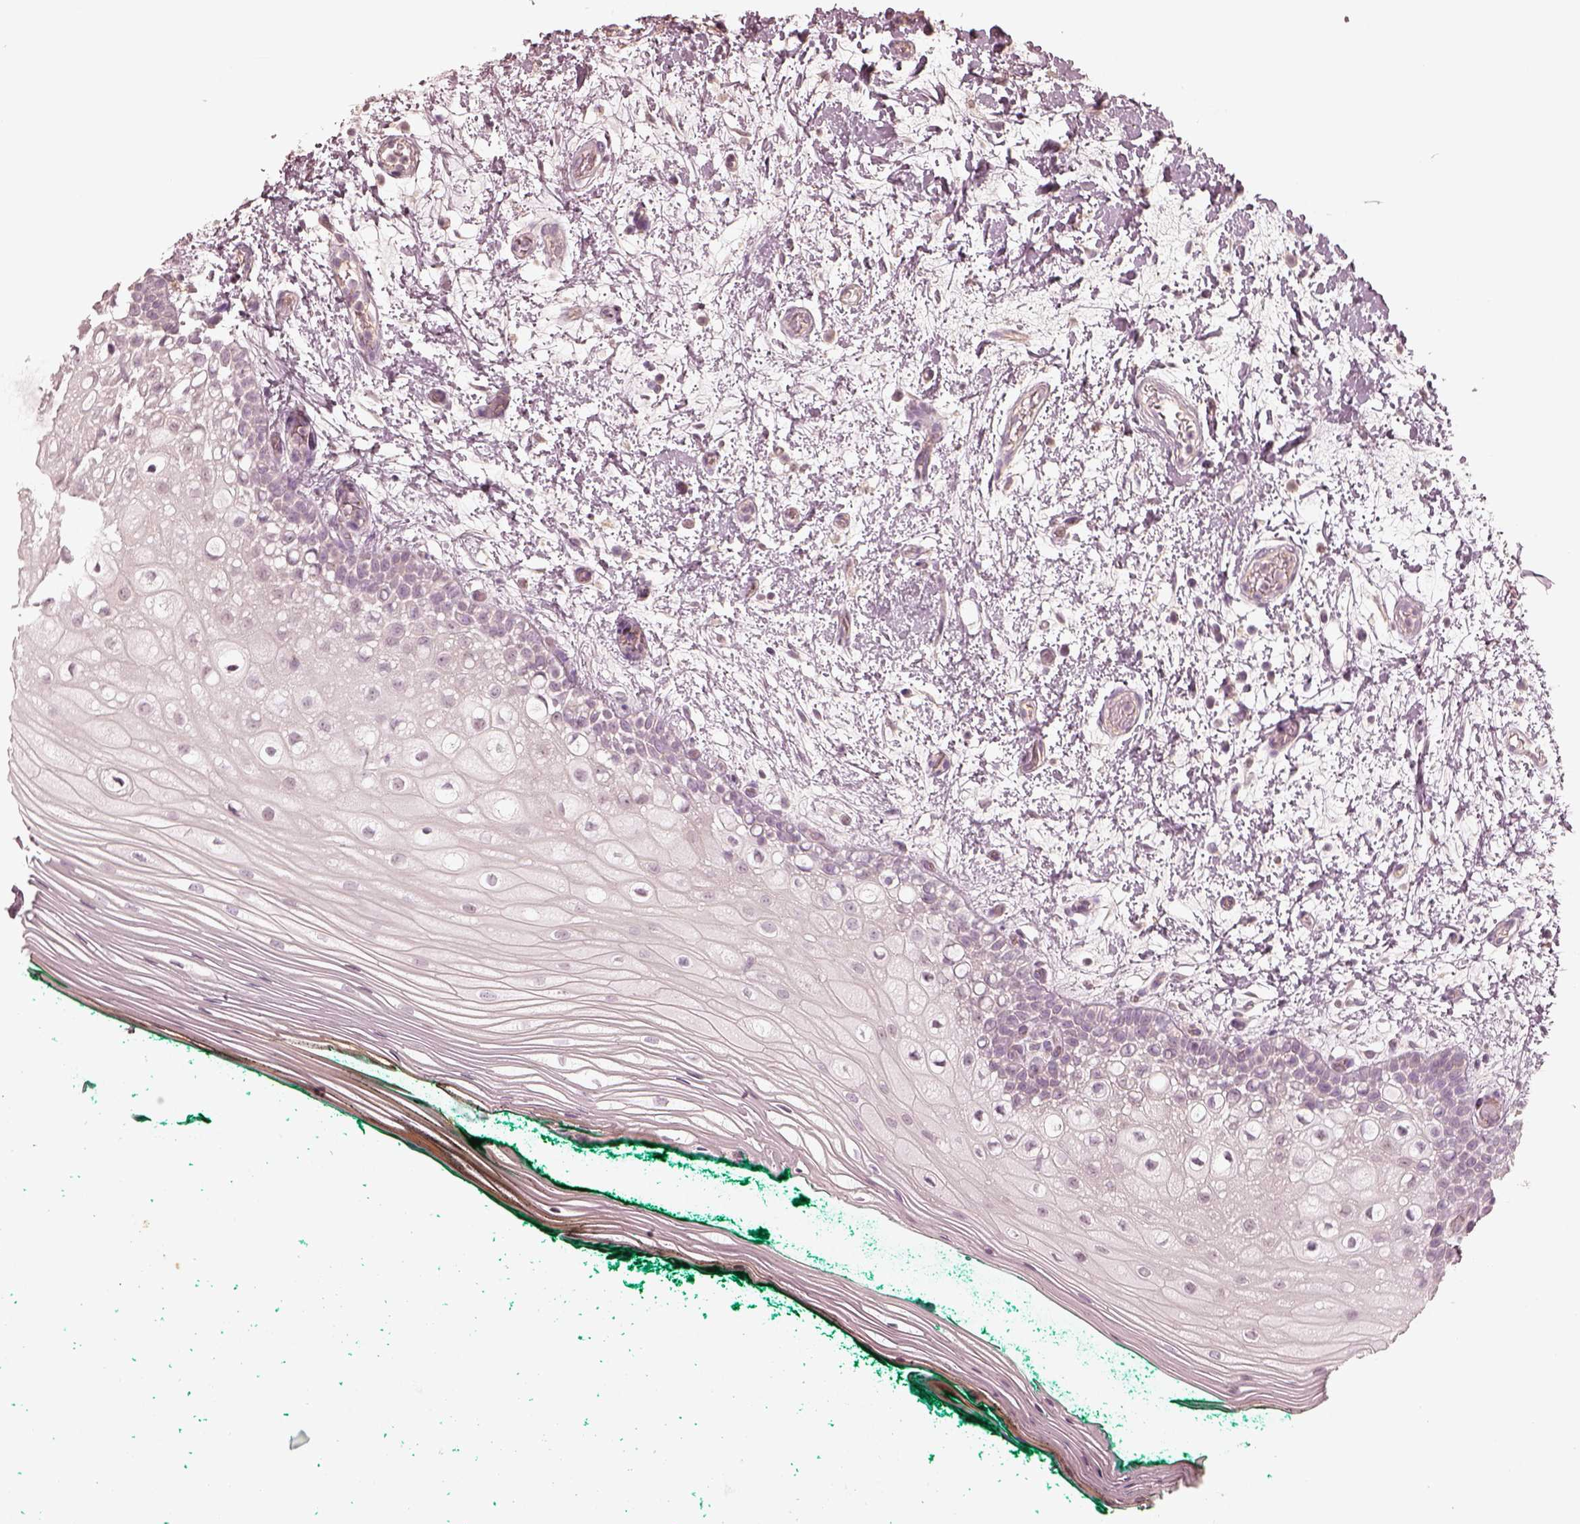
{"staining": {"intensity": "negative", "quantity": "none", "location": "none"}, "tissue": "oral mucosa", "cell_type": "Squamous epithelial cells", "image_type": "normal", "snomed": [{"axis": "morphology", "description": "Normal tissue, NOS"}, {"axis": "topography", "description": "Oral tissue"}], "caption": "DAB immunohistochemical staining of unremarkable oral mucosa exhibits no significant staining in squamous epithelial cells.", "gene": "KIF5C", "patient": {"sex": "female", "age": 83}}